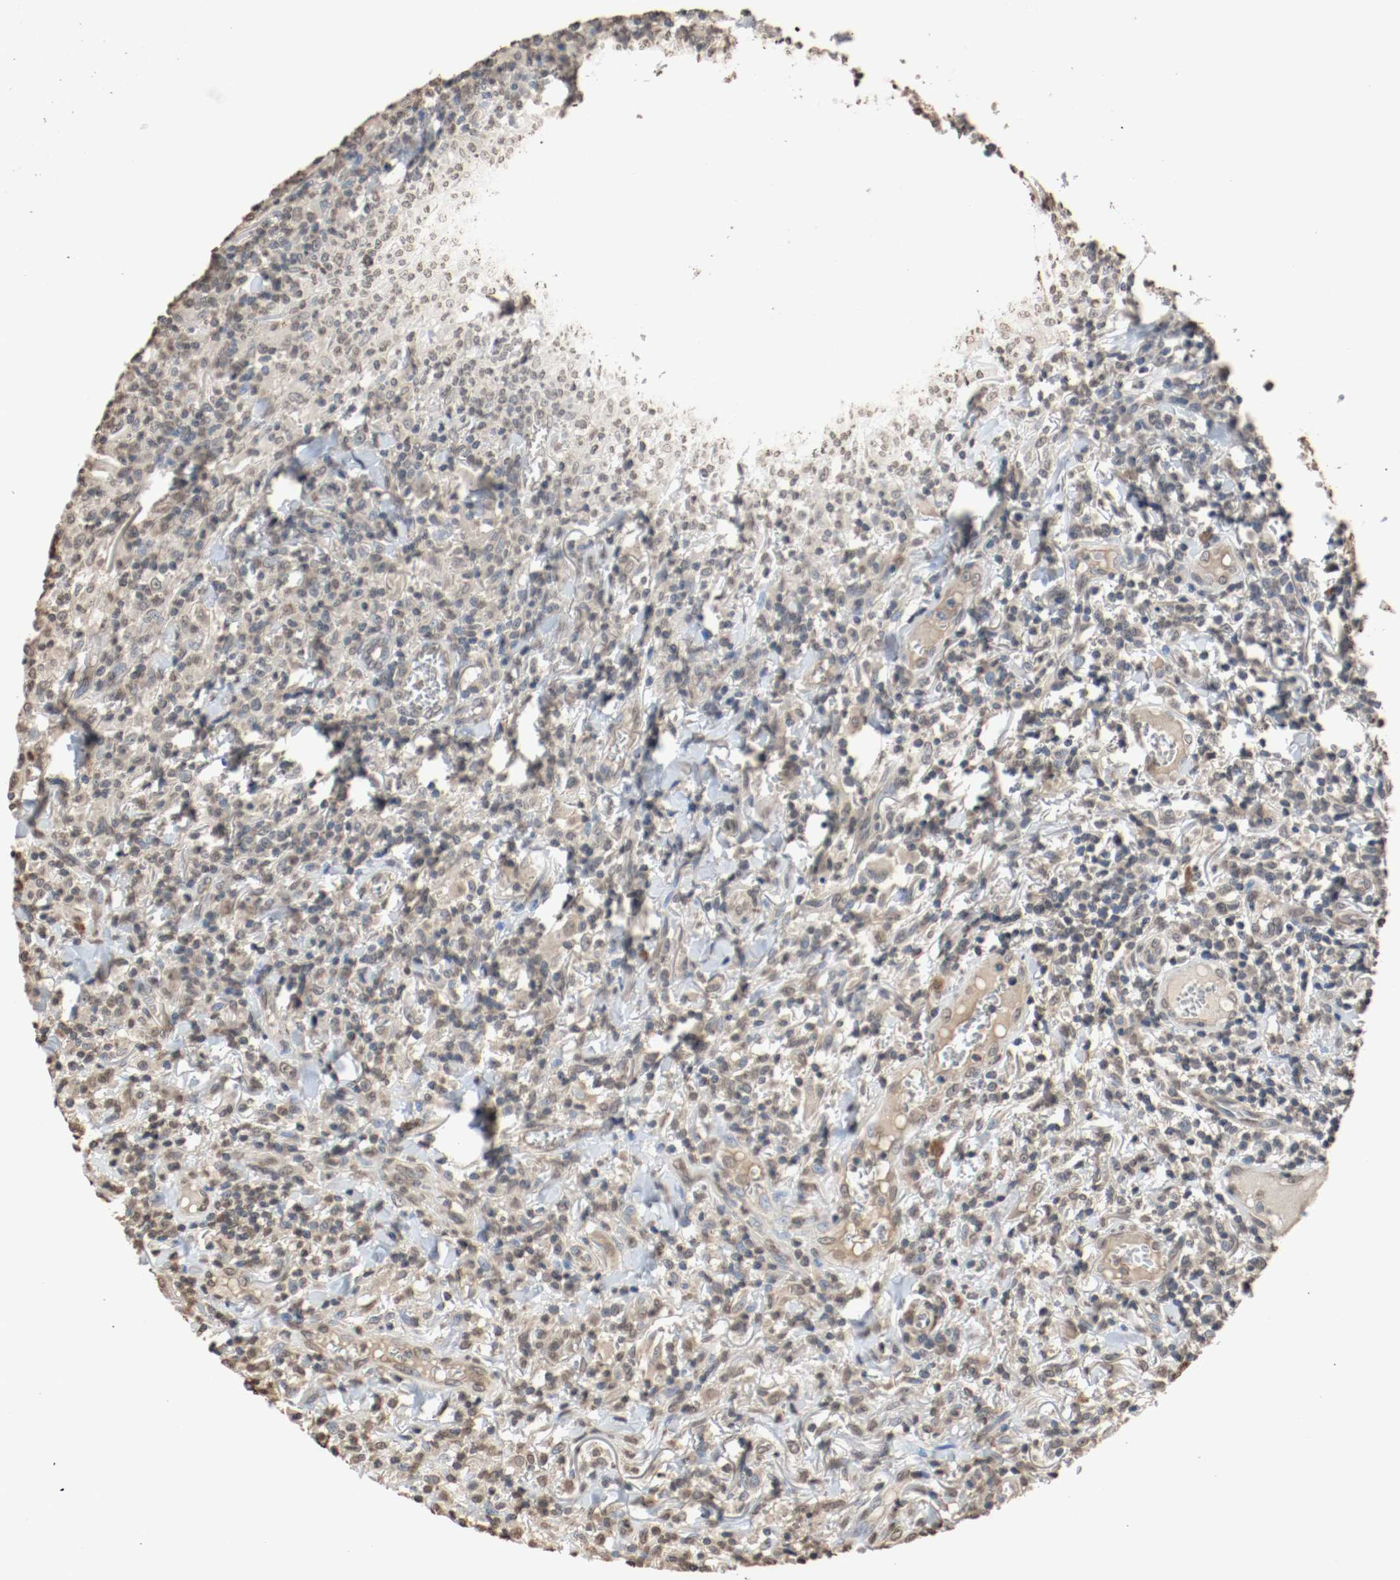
{"staining": {"intensity": "weak", "quantity": "25%-75%", "location": "cytoplasmic/membranous"}, "tissue": "thyroid cancer", "cell_type": "Tumor cells", "image_type": "cancer", "snomed": [{"axis": "morphology", "description": "Carcinoma, NOS"}, {"axis": "topography", "description": "Thyroid gland"}], "caption": "Weak cytoplasmic/membranous positivity is appreciated in about 25%-75% of tumor cells in thyroid carcinoma.", "gene": "RTN4", "patient": {"sex": "female", "age": 77}}